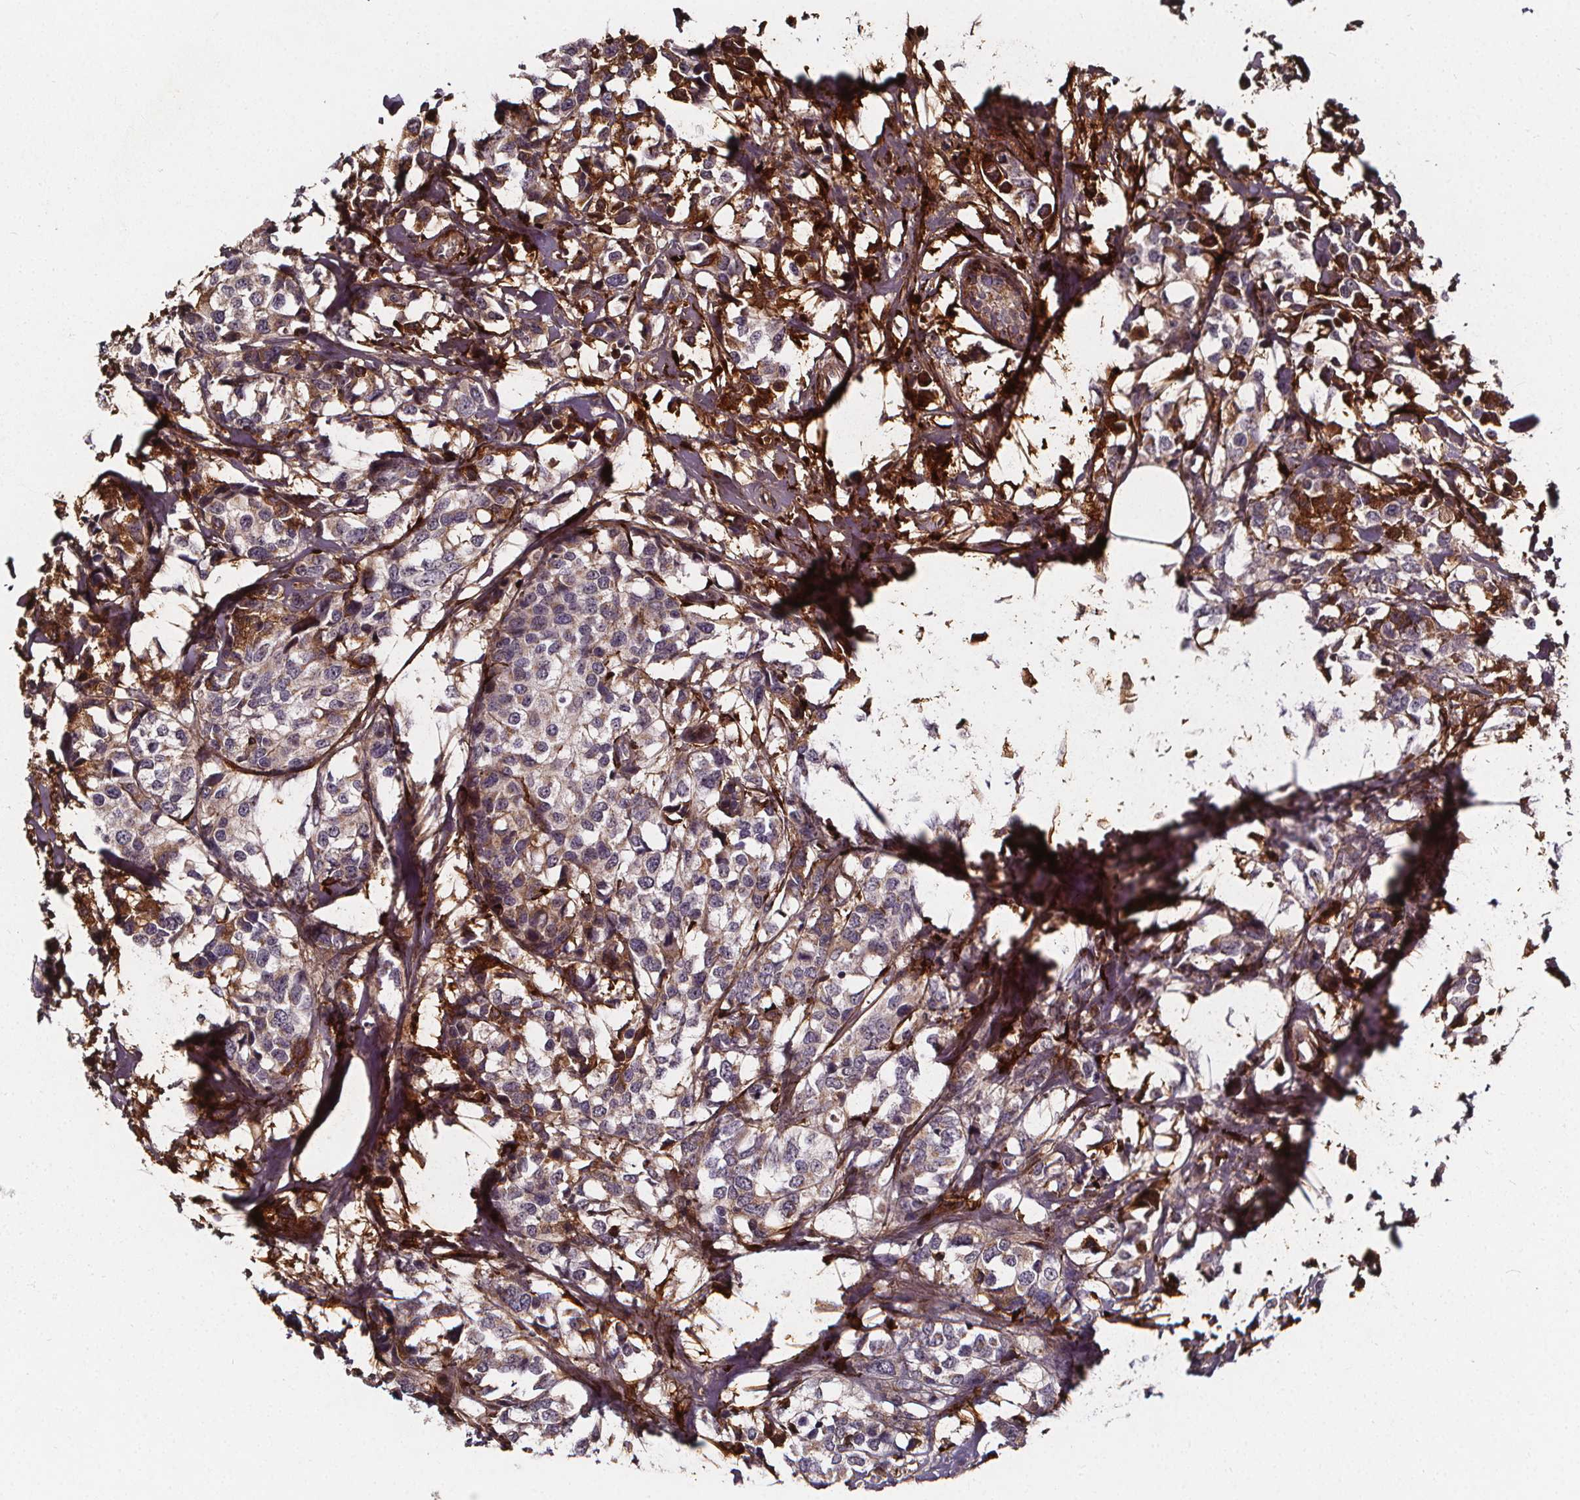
{"staining": {"intensity": "moderate", "quantity": "<25%", "location": "cytoplasmic/membranous,nuclear"}, "tissue": "breast cancer", "cell_type": "Tumor cells", "image_type": "cancer", "snomed": [{"axis": "morphology", "description": "Lobular carcinoma"}, {"axis": "topography", "description": "Breast"}], "caption": "Immunohistochemical staining of breast cancer (lobular carcinoma) shows low levels of moderate cytoplasmic/membranous and nuclear expression in approximately <25% of tumor cells. The staining was performed using DAB (3,3'-diaminobenzidine) to visualize the protein expression in brown, while the nuclei were stained in blue with hematoxylin (Magnification: 20x).", "gene": "AEBP1", "patient": {"sex": "female", "age": 59}}